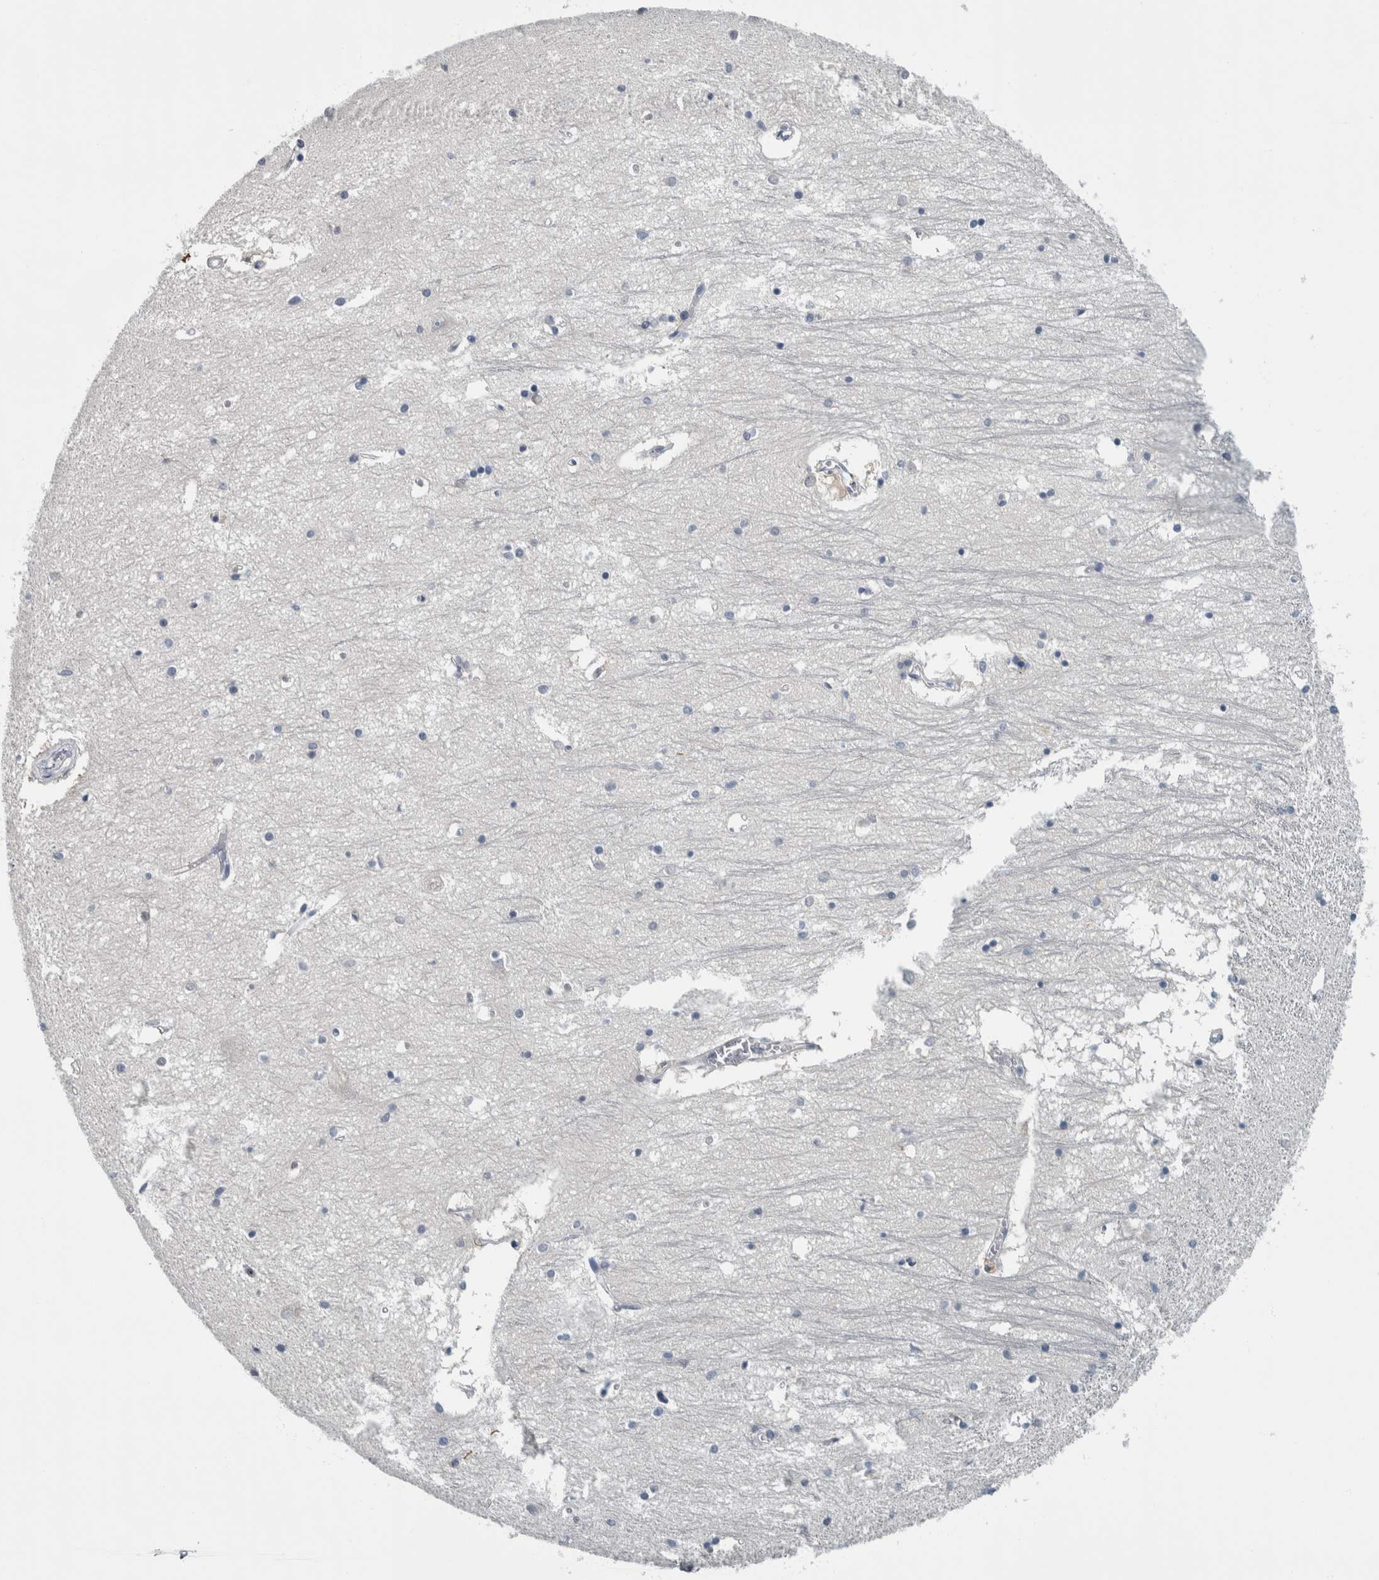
{"staining": {"intensity": "negative", "quantity": "none", "location": "none"}, "tissue": "hippocampus", "cell_type": "Glial cells", "image_type": "normal", "snomed": [{"axis": "morphology", "description": "Normal tissue, NOS"}, {"axis": "topography", "description": "Hippocampus"}], "caption": "High power microscopy histopathology image of an immunohistochemistry (IHC) histopathology image of unremarkable hippocampus, revealing no significant expression in glial cells. (DAB immunohistochemistry, high magnification).", "gene": "CAVIN4", "patient": {"sex": "male", "age": 70}}